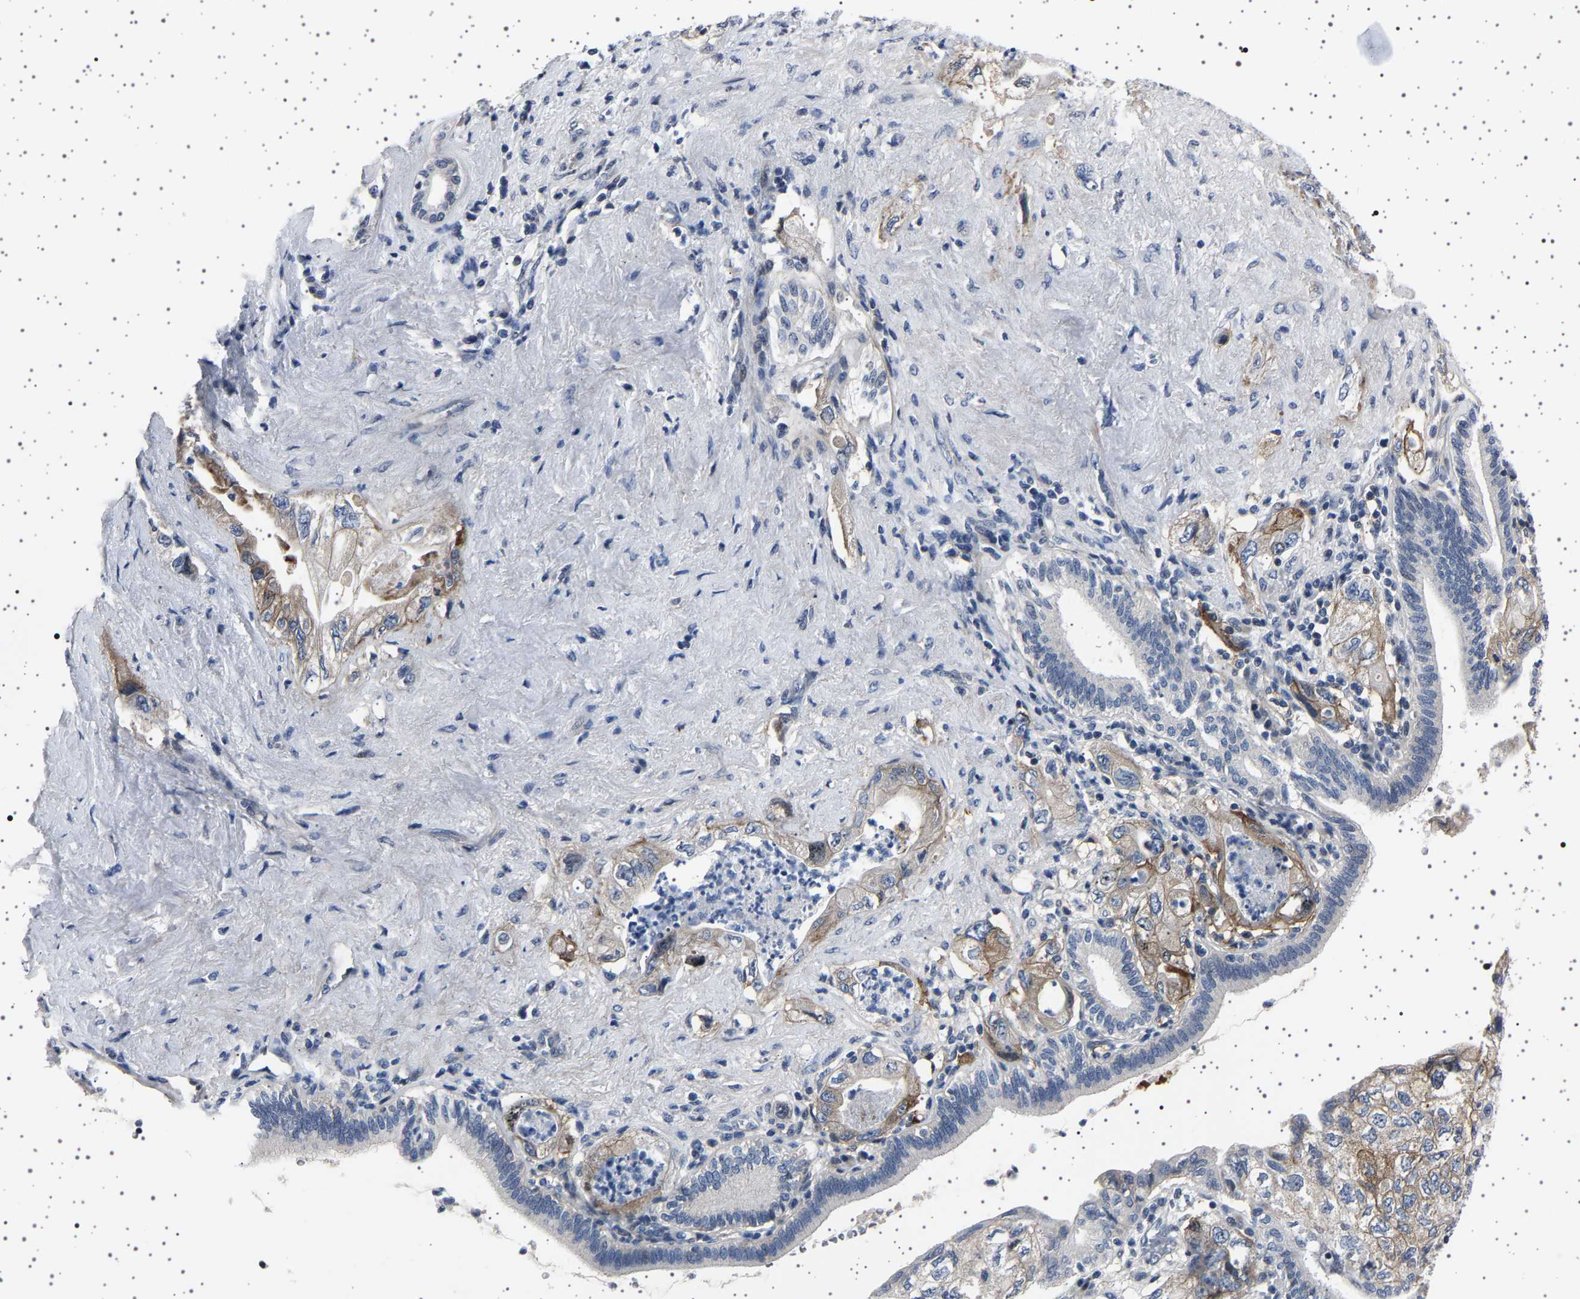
{"staining": {"intensity": "weak", "quantity": "<25%", "location": "cytoplasmic/membranous"}, "tissue": "pancreatic cancer", "cell_type": "Tumor cells", "image_type": "cancer", "snomed": [{"axis": "morphology", "description": "Adenocarcinoma, NOS"}, {"axis": "topography", "description": "Pancreas"}], "caption": "DAB immunohistochemical staining of human pancreatic cancer (adenocarcinoma) reveals no significant expression in tumor cells.", "gene": "PAK5", "patient": {"sex": "female", "age": 73}}